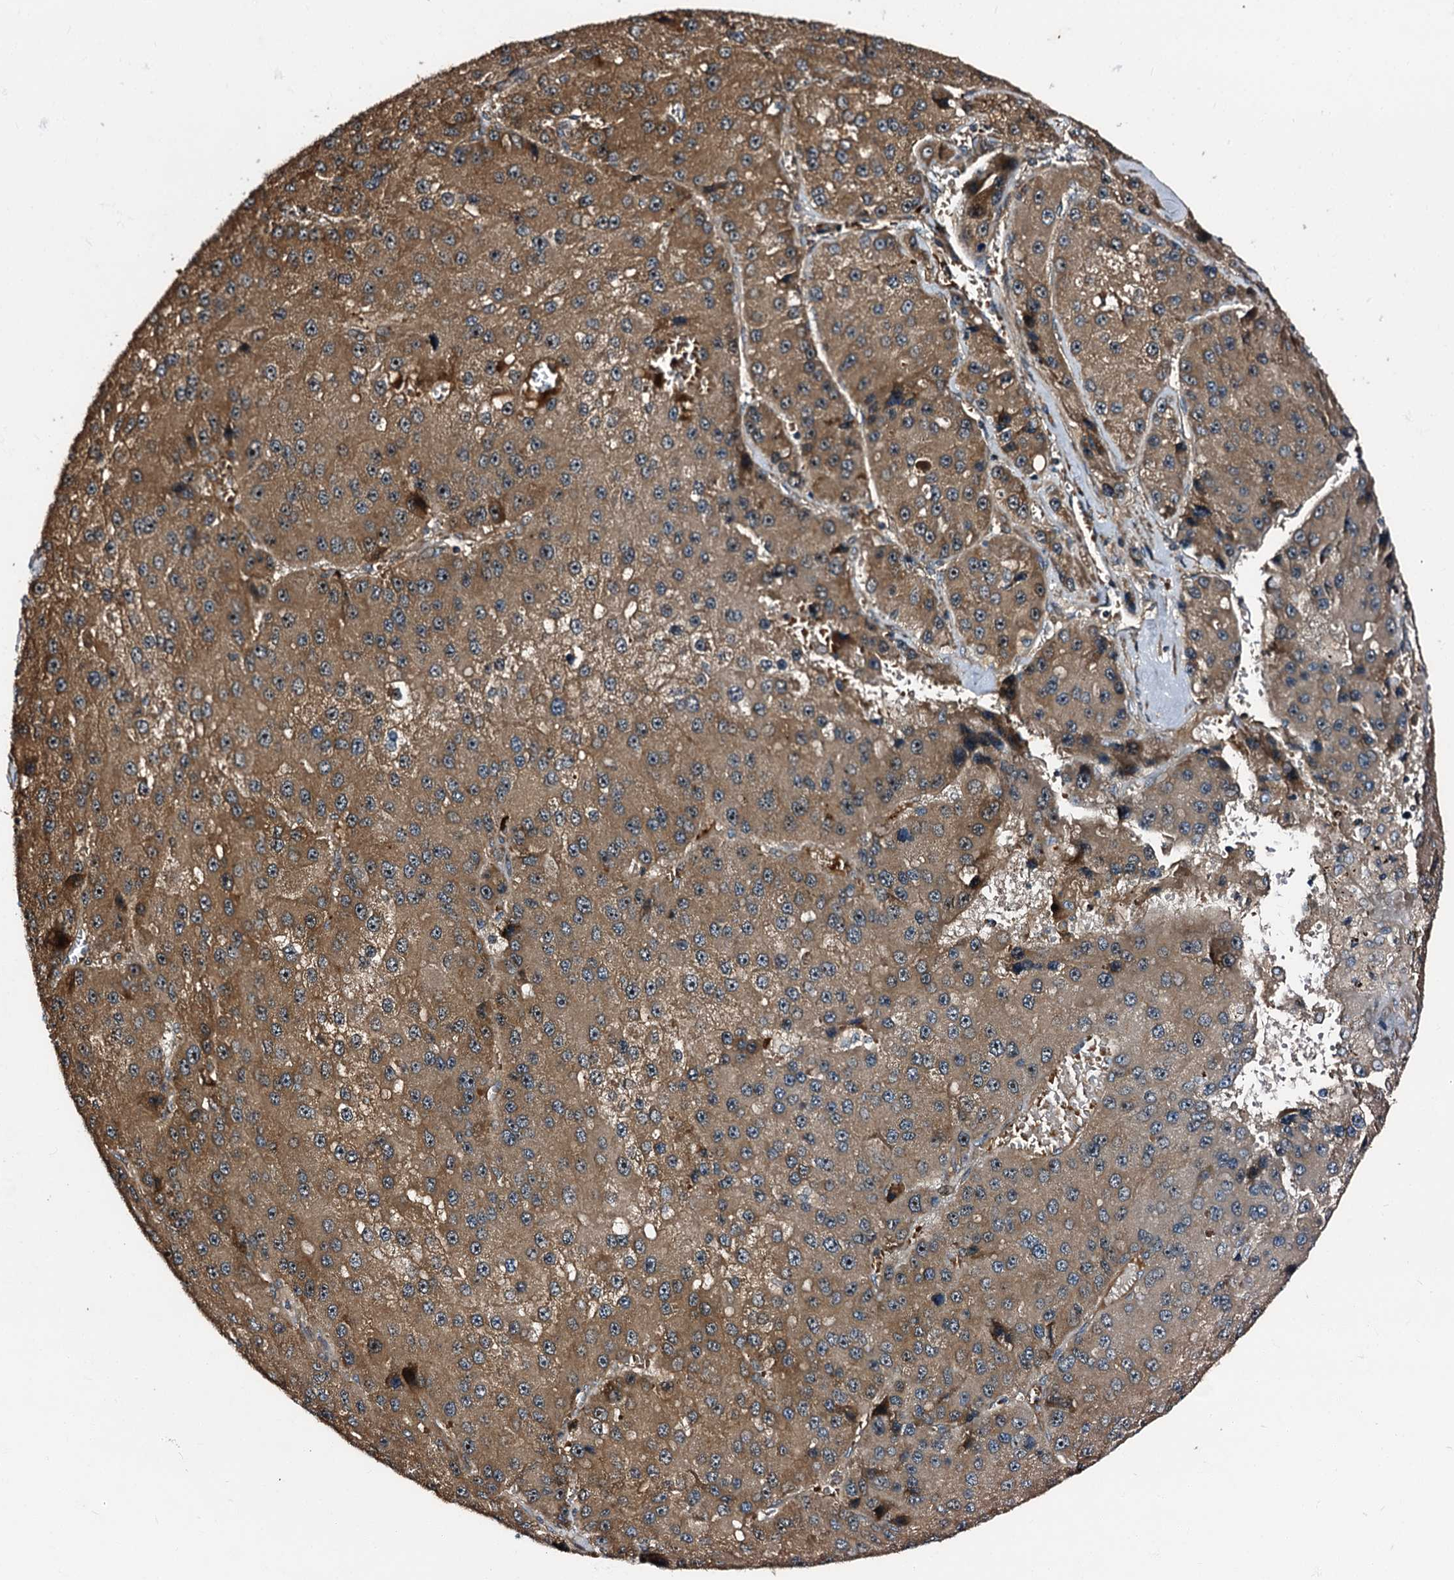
{"staining": {"intensity": "moderate", "quantity": ">75%", "location": "cytoplasmic/membranous"}, "tissue": "liver cancer", "cell_type": "Tumor cells", "image_type": "cancer", "snomed": [{"axis": "morphology", "description": "Carcinoma, Hepatocellular, NOS"}, {"axis": "topography", "description": "Liver"}], "caption": "IHC micrograph of neoplastic tissue: human liver cancer stained using immunohistochemistry exhibits medium levels of moderate protein expression localized specifically in the cytoplasmic/membranous of tumor cells, appearing as a cytoplasmic/membranous brown color.", "gene": "PEX5", "patient": {"sex": "female", "age": 73}}